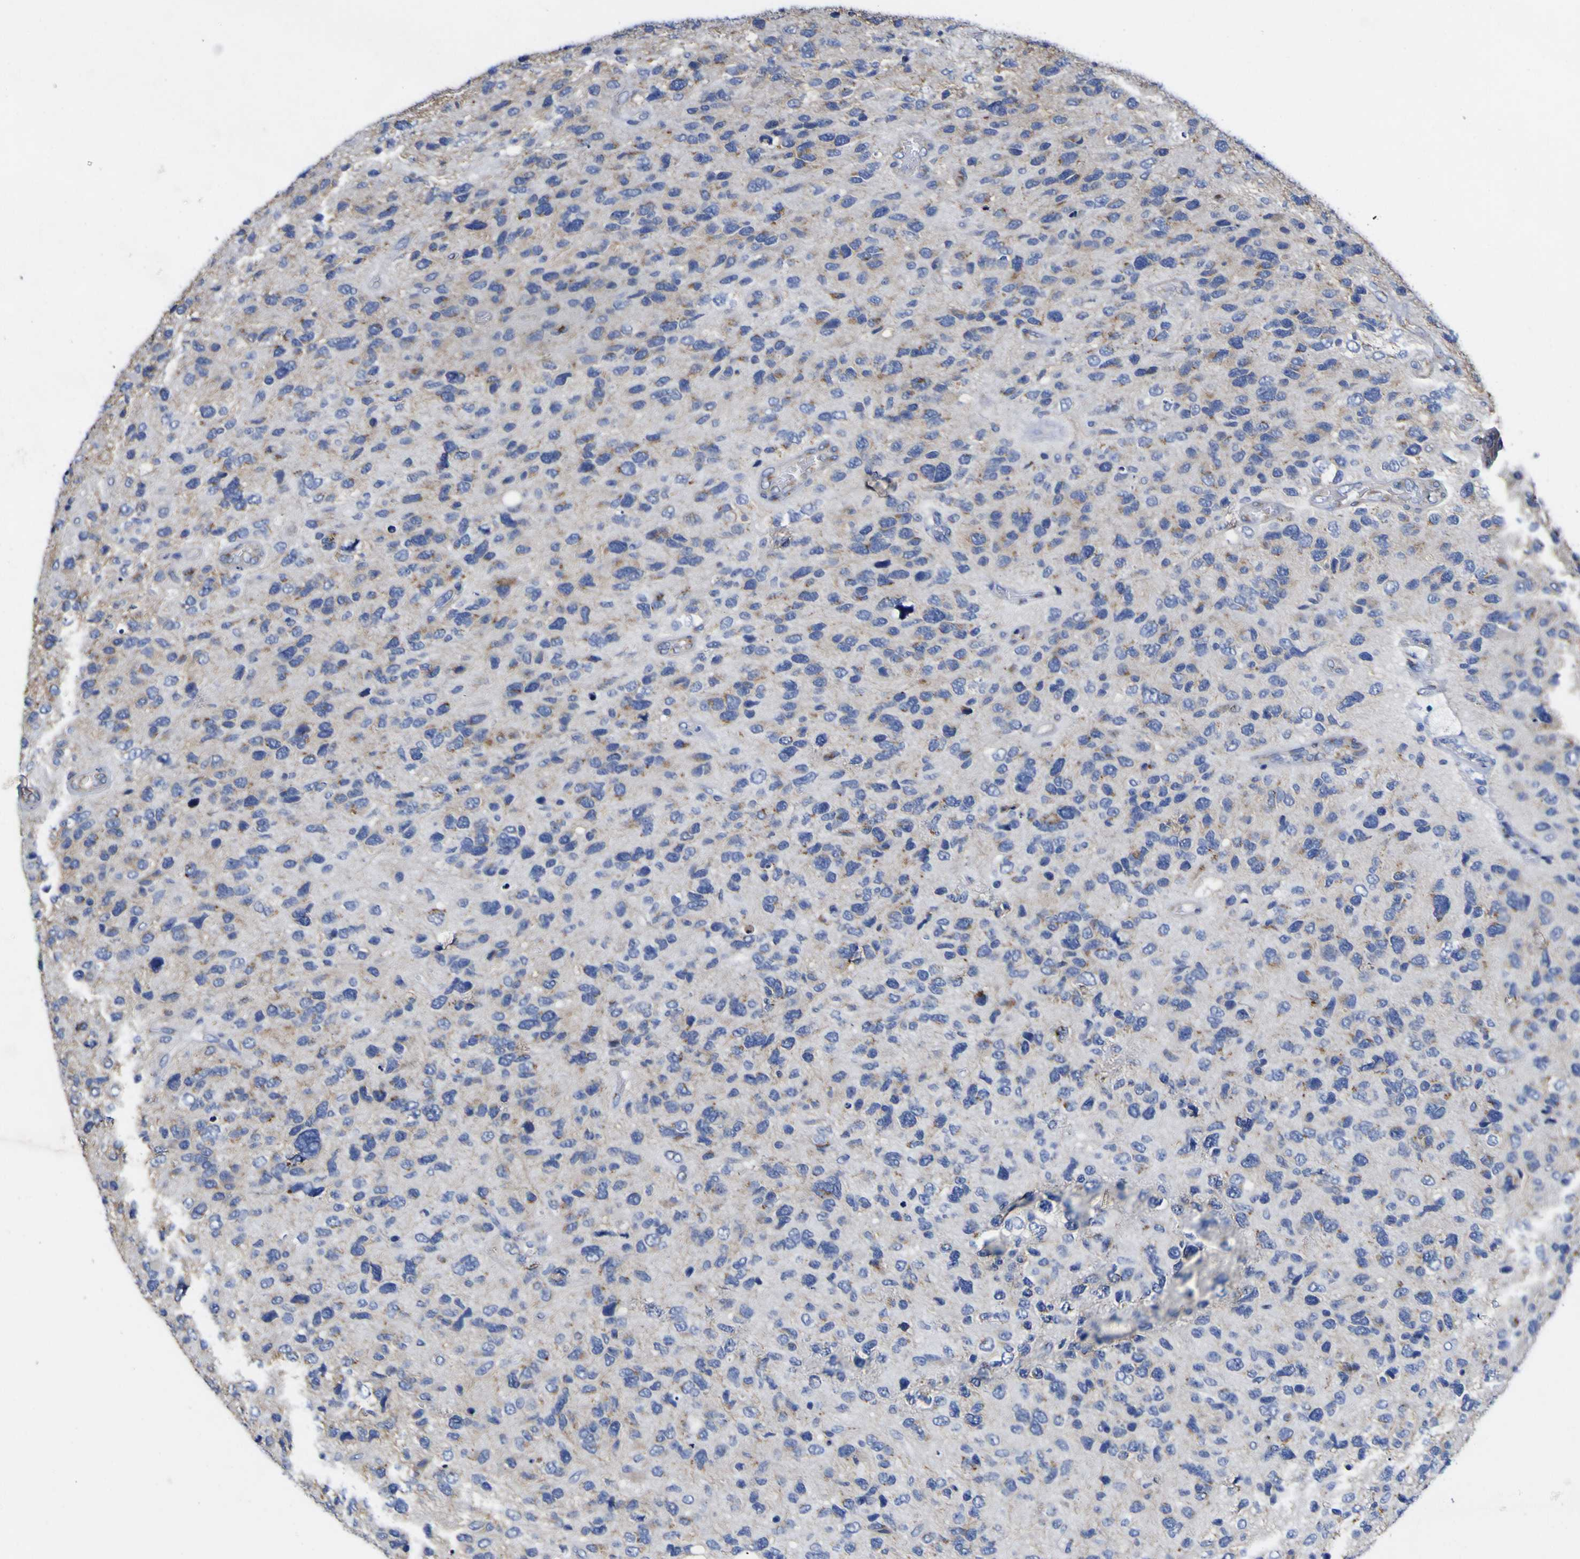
{"staining": {"intensity": "weak", "quantity": "<25%", "location": "cytoplasmic/membranous"}, "tissue": "glioma", "cell_type": "Tumor cells", "image_type": "cancer", "snomed": [{"axis": "morphology", "description": "Glioma, malignant, High grade"}, {"axis": "topography", "description": "Brain"}], "caption": "The image displays no staining of tumor cells in glioma.", "gene": "GOLM1", "patient": {"sex": "female", "age": 58}}